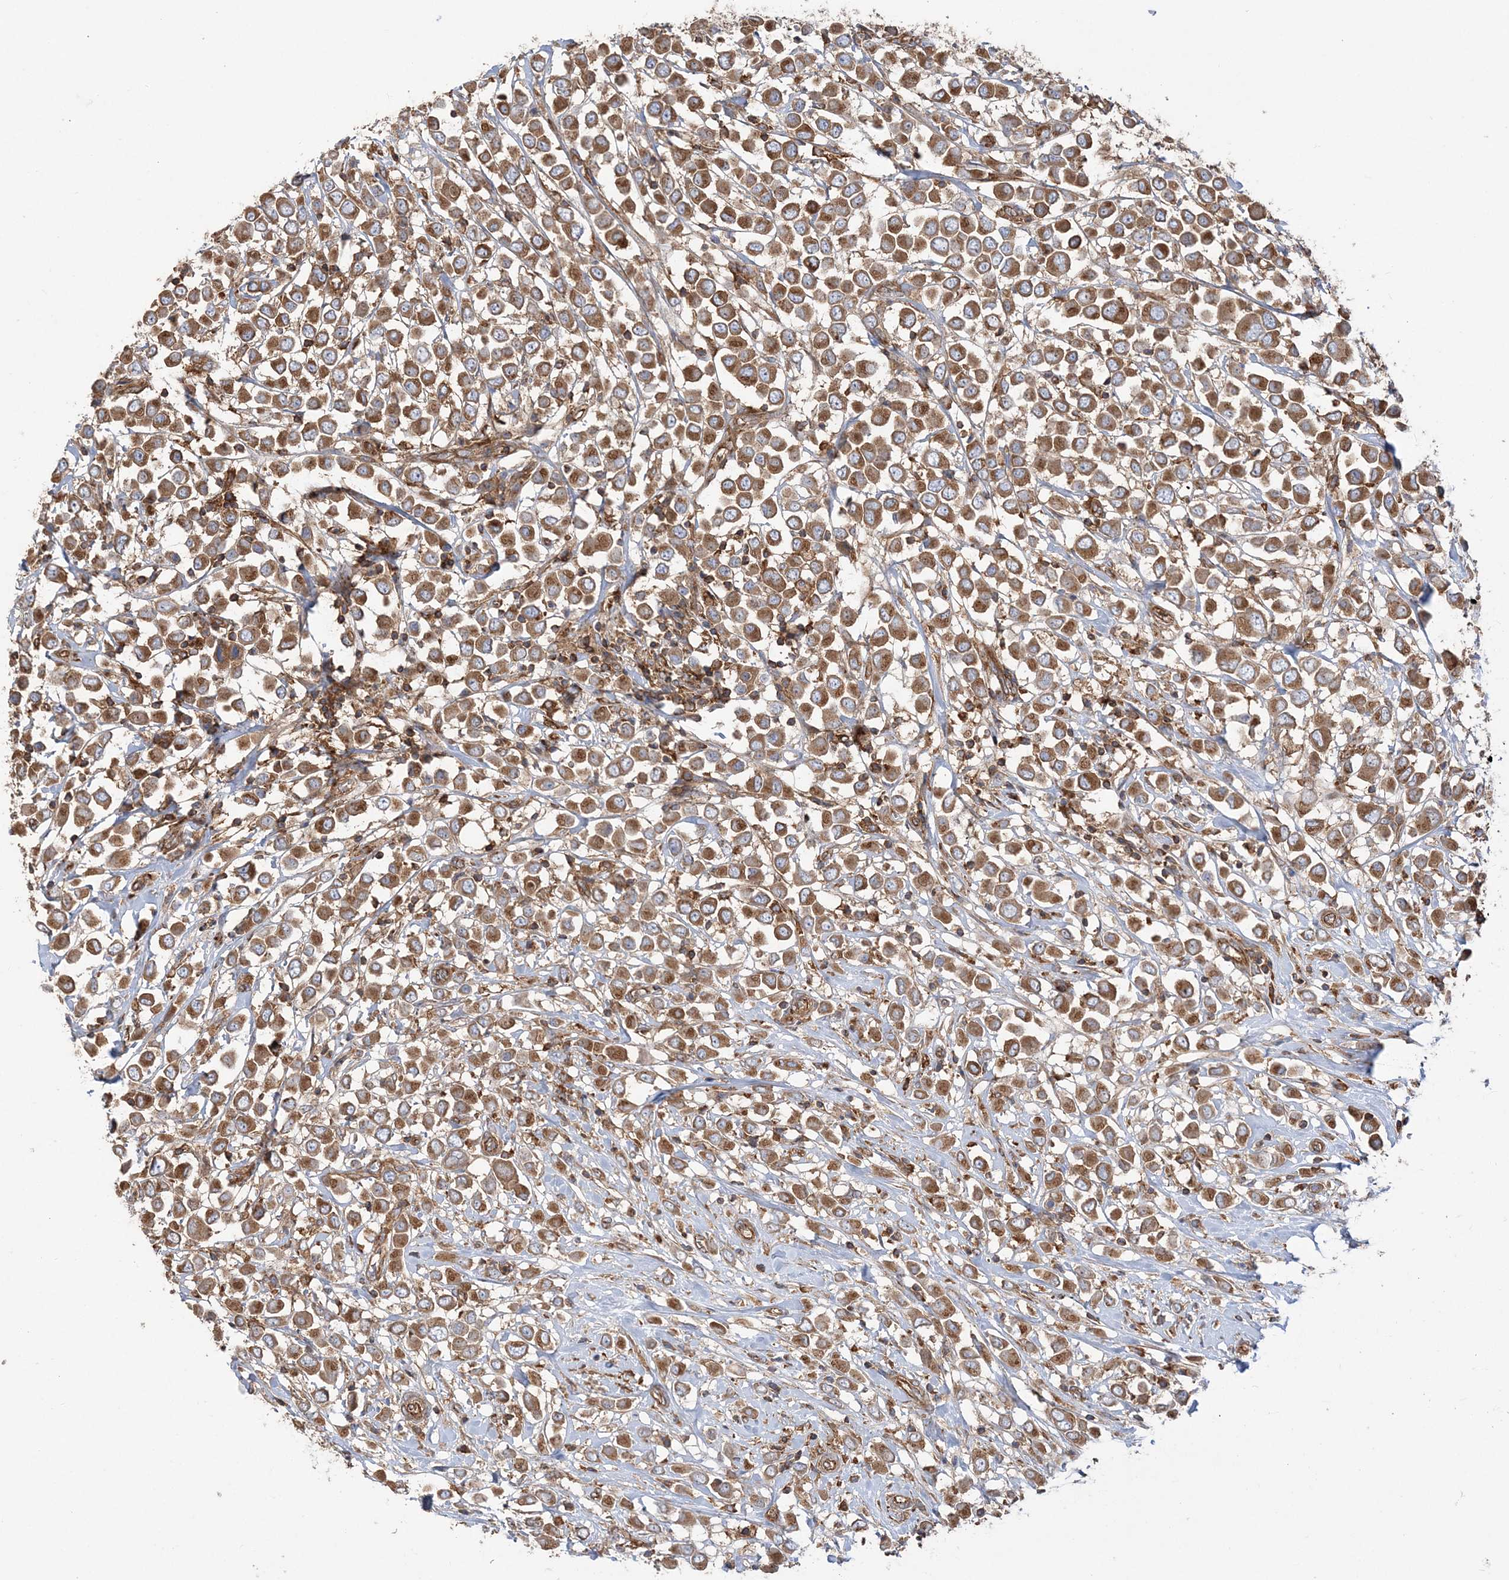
{"staining": {"intensity": "moderate", "quantity": ">75%", "location": "cytoplasmic/membranous"}, "tissue": "breast cancer", "cell_type": "Tumor cells", "image_type": "cancer", "snomed": [{"axis": "morphology", "description": "Duct carcinoma"}, {"axis": "topography", "description": "Breast"}], "caption": "High-power microscopy captured an IHC micrograph of invasive ductal carcinoma (breast), revealing moderate cytoplasmic/membranous positivity in about >75% of tumor cells.", "gene": "TBC1D5", "patient": {"sex": "female", "age": 61}}